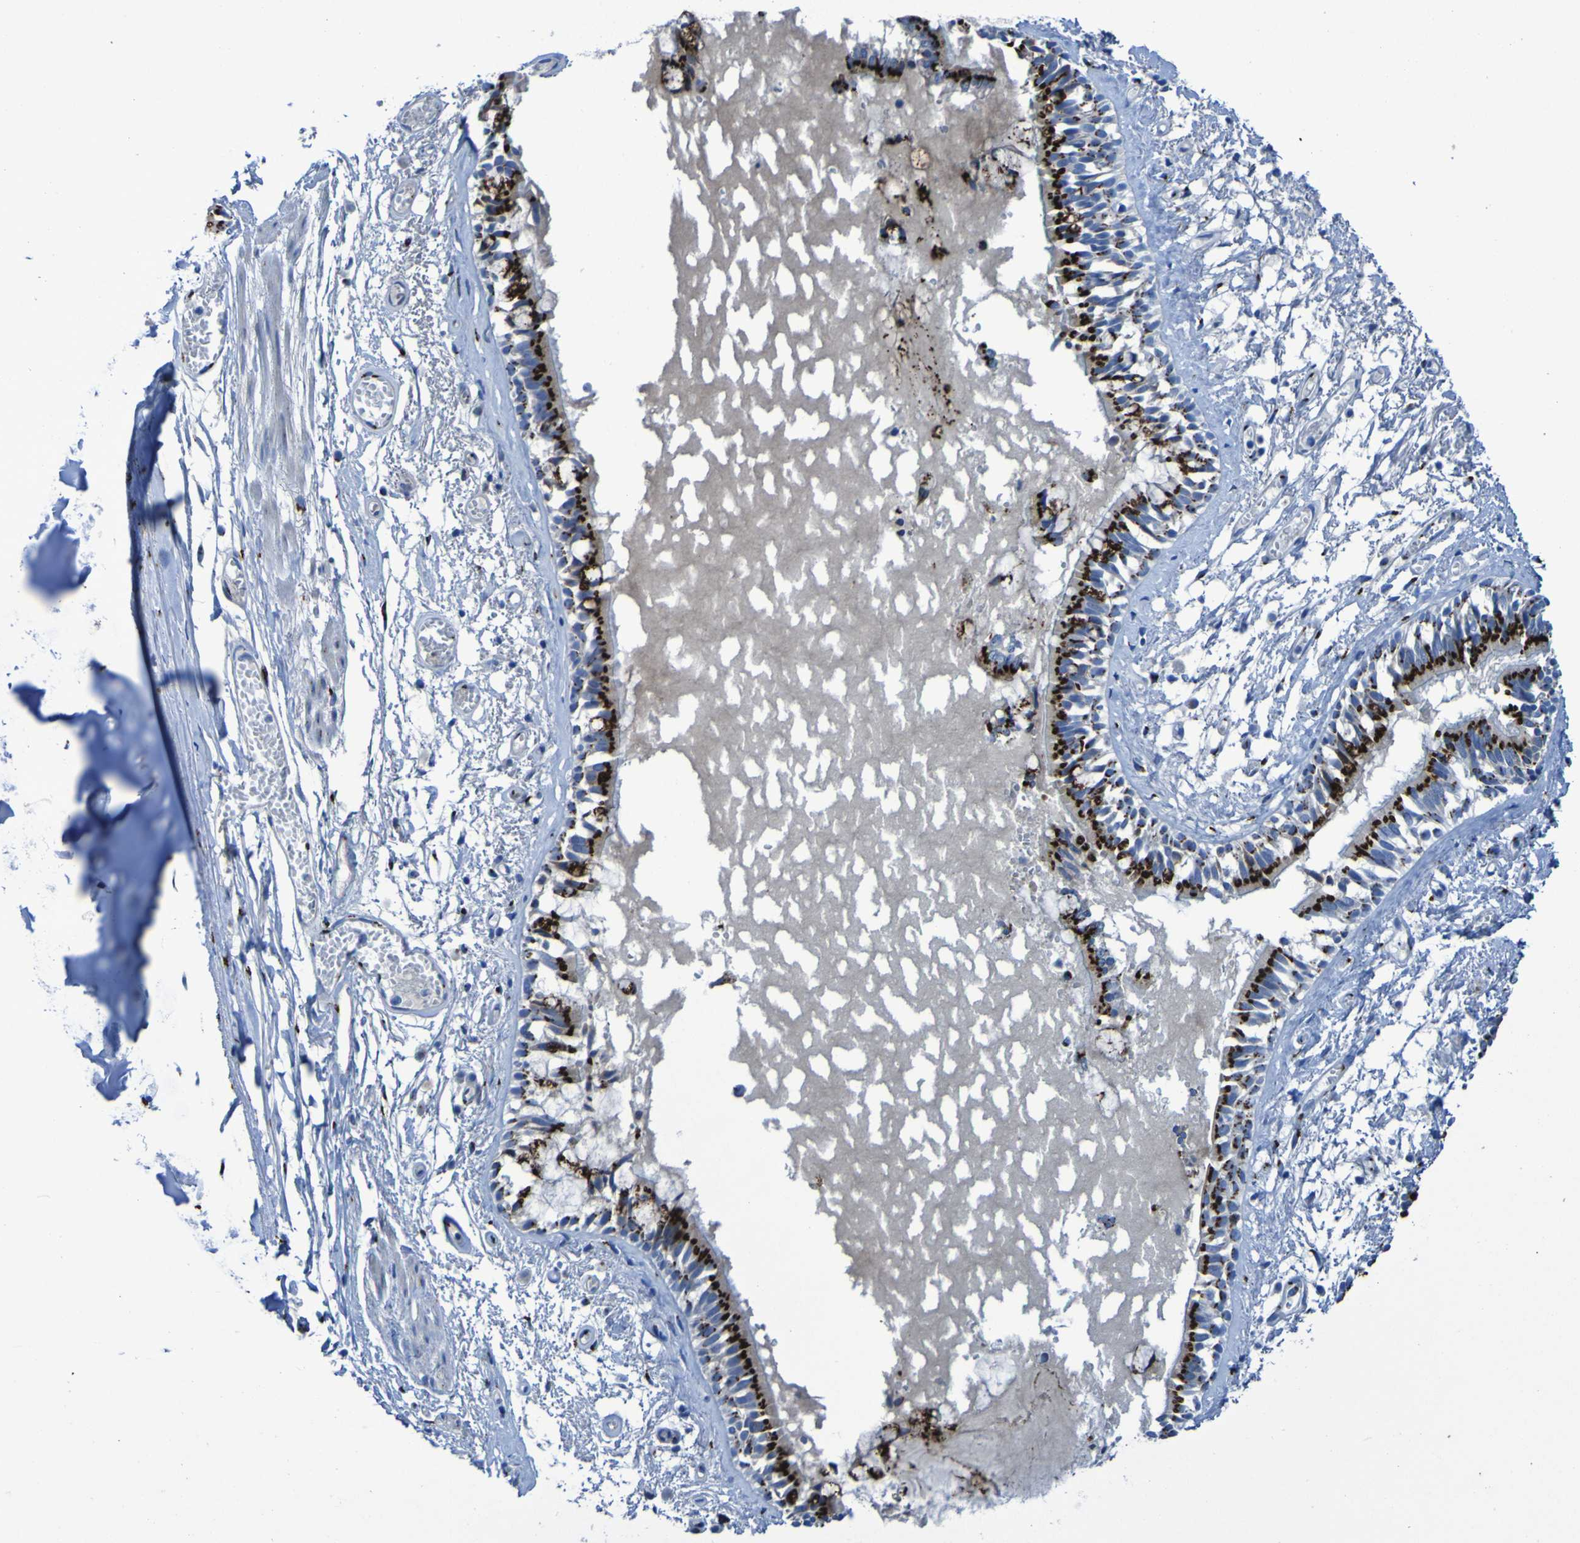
{"staining": {"intensity": "strong", "quantity": ">75%", "location": "cytoplasmic/membranous"}, "tissue": "bronchus", "cell_type": "Respiratory epithelial cells", "image_type": "normal", "snomed": [{"axis": "morphology", "description": "Normal tissue, NOS"}, {"axis": "morphology", "description": "Inflammation, NOS"}, {"axis": "topography", "description": "Cartilage tissue"}, {"axis": "topography", "description": "Lung"}], "caption": "Respiratory epithelial cells reveal strong cytoplasmic/membranous expression in about >75% of cells in unremarkable bronchus. The protein is stained brown, and the nuclei are stained in blue (DAB (3,3'-diaminobenzidine) IHC with brightfield microscopy, high magnification).", "gene": "GOLM1", "patient": {"sex": "male", "age": 71}}